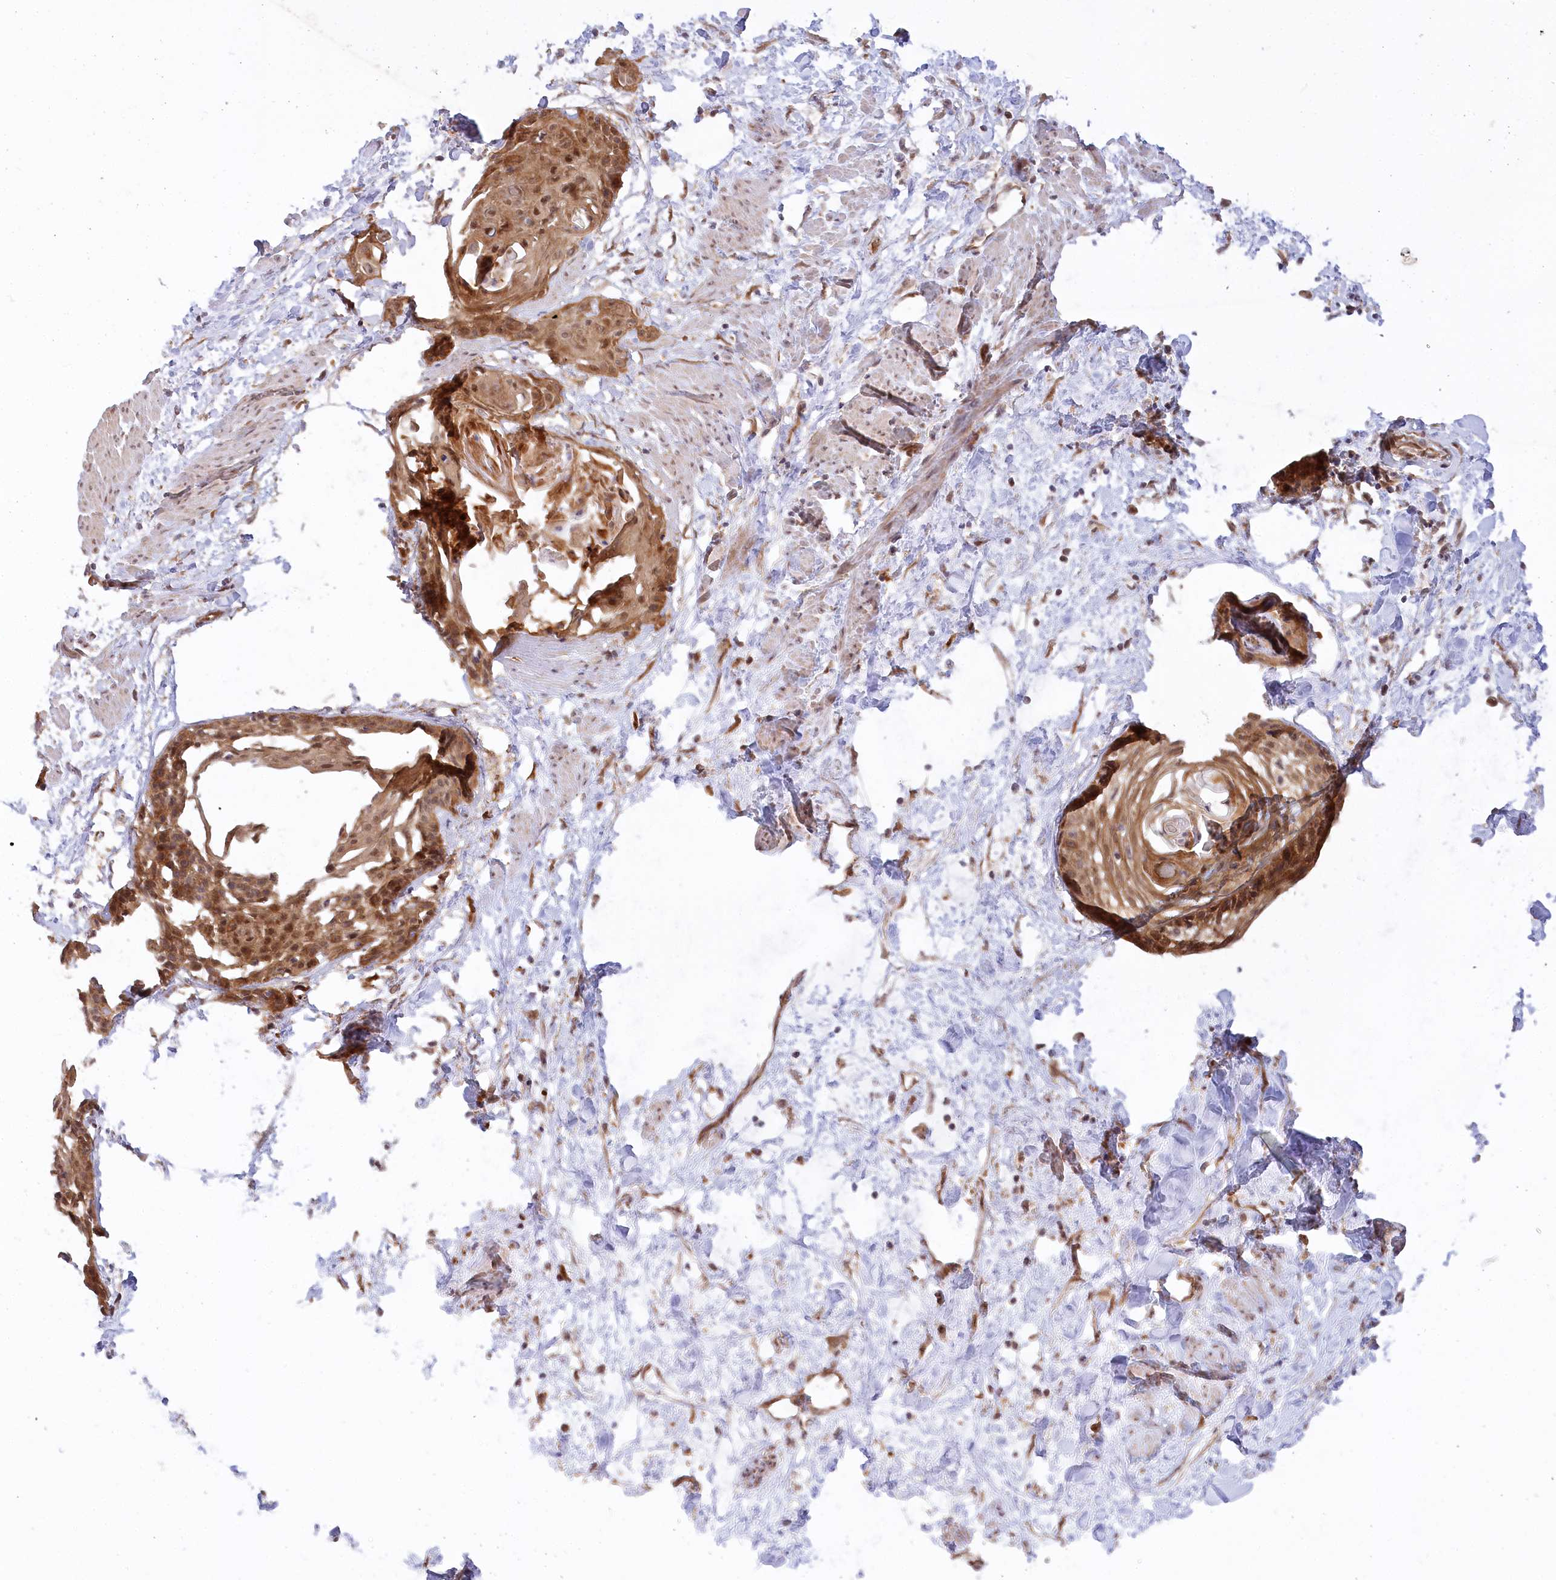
{"staining": {"intensity": "moderate", "quantity": ">75%", "location": "cytoplasmic/membranous,nuclear"}, "tissue": "cervical cancer", "cell_type": "Tumor cells", "image_type": "cancer", "snomed": [{"axis": "morphology", "description": "Squamous cell carcinoma, NOS"}, {"axis": "topography", "description": "Cervix"}], "caption": "The histopathology image reveals staining of cervical cancer (squamous cell carcinoma), revealing moderate cytoplasmic/membranous and nuclear protein staining (brown color) within tumor cells.", "gene": "CEP70", "patient": {"sex": "female", "age": 57}}